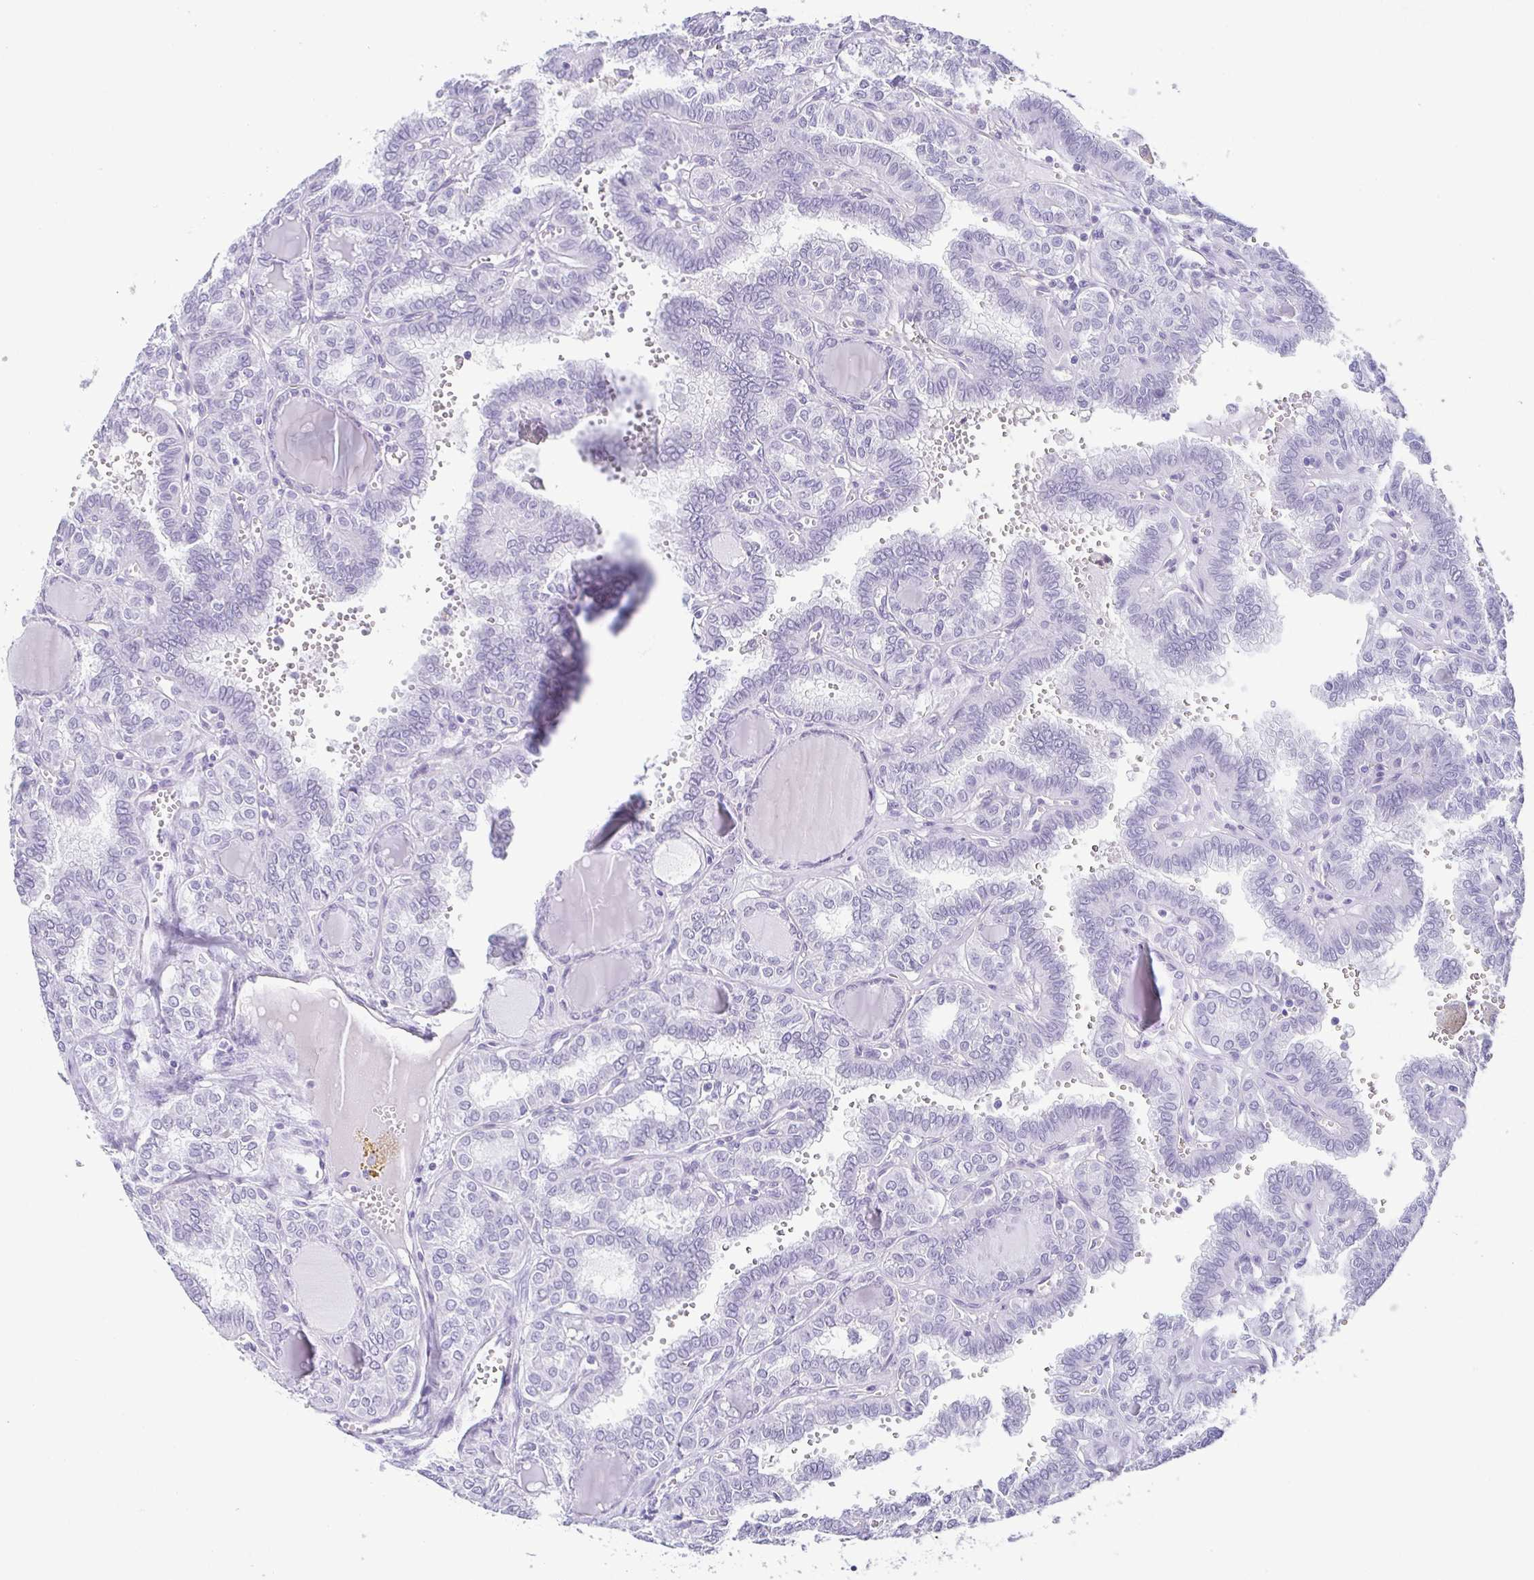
{"staining": {"intensity": "negative", "quantity": "none", "location": "none"}, "tissue": "thyroid cancer", "cell_type": "Tumor cells", "image_type": "cancer", "snomed": [{"axis": "morphology", "description": "Papillary adenocarcinoma, NOS"}, {"axis": "topography", "description": "Thyroid gland"}], "caption": "Immunohistochemistry image of neoplastic tissue: human thyroid cancer (papillary adenocarcinoma) stained with DAB shows no significant protein expression in tumor cells.", "gene": "ESX1", "patient": {"sex": "female", "age": 41}}